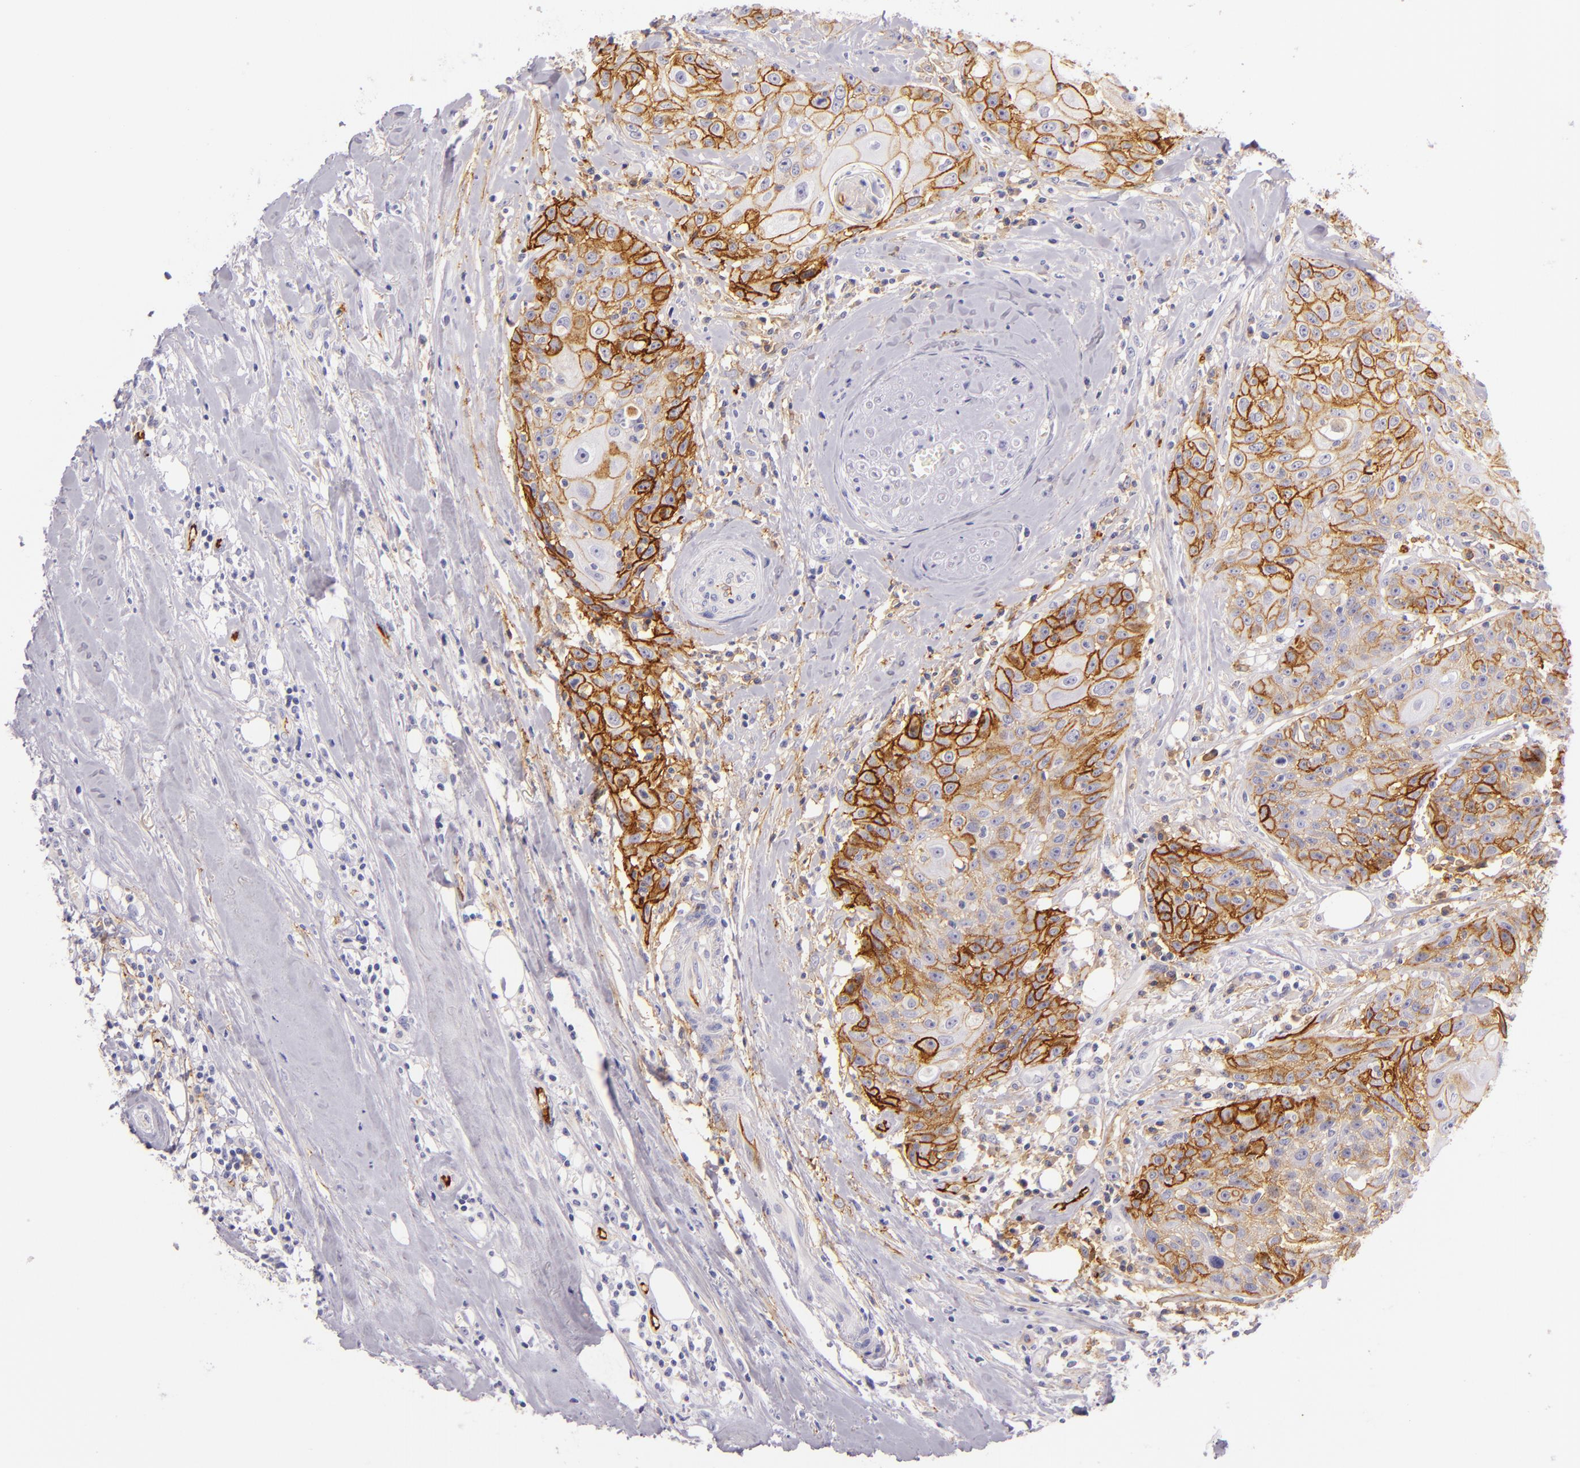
{"staining": {"intensity": "moderate", "quantity": "25%-75%", "location": "cytoplasmic/membranous"}, "tissue": "head and neck cancer", "cell_type": "Tumor cells", "image_type": "cancer", "snomed": [{"axis": "morphology", "description": "Squamous cell carcinoma, NOS"}, {"axis": "topography", "description": "Oral tissue"}, {"axis": "topography", "description": "Head-Neck"}], "caption": "Protein staining shows moderate cytoplasmic/membranous staining in about 25%-75% of tumor cells in head and neck squamous cell carcinoma.", "gene": "ICAM1", "patient": {"sex": "female", "age": 82}}